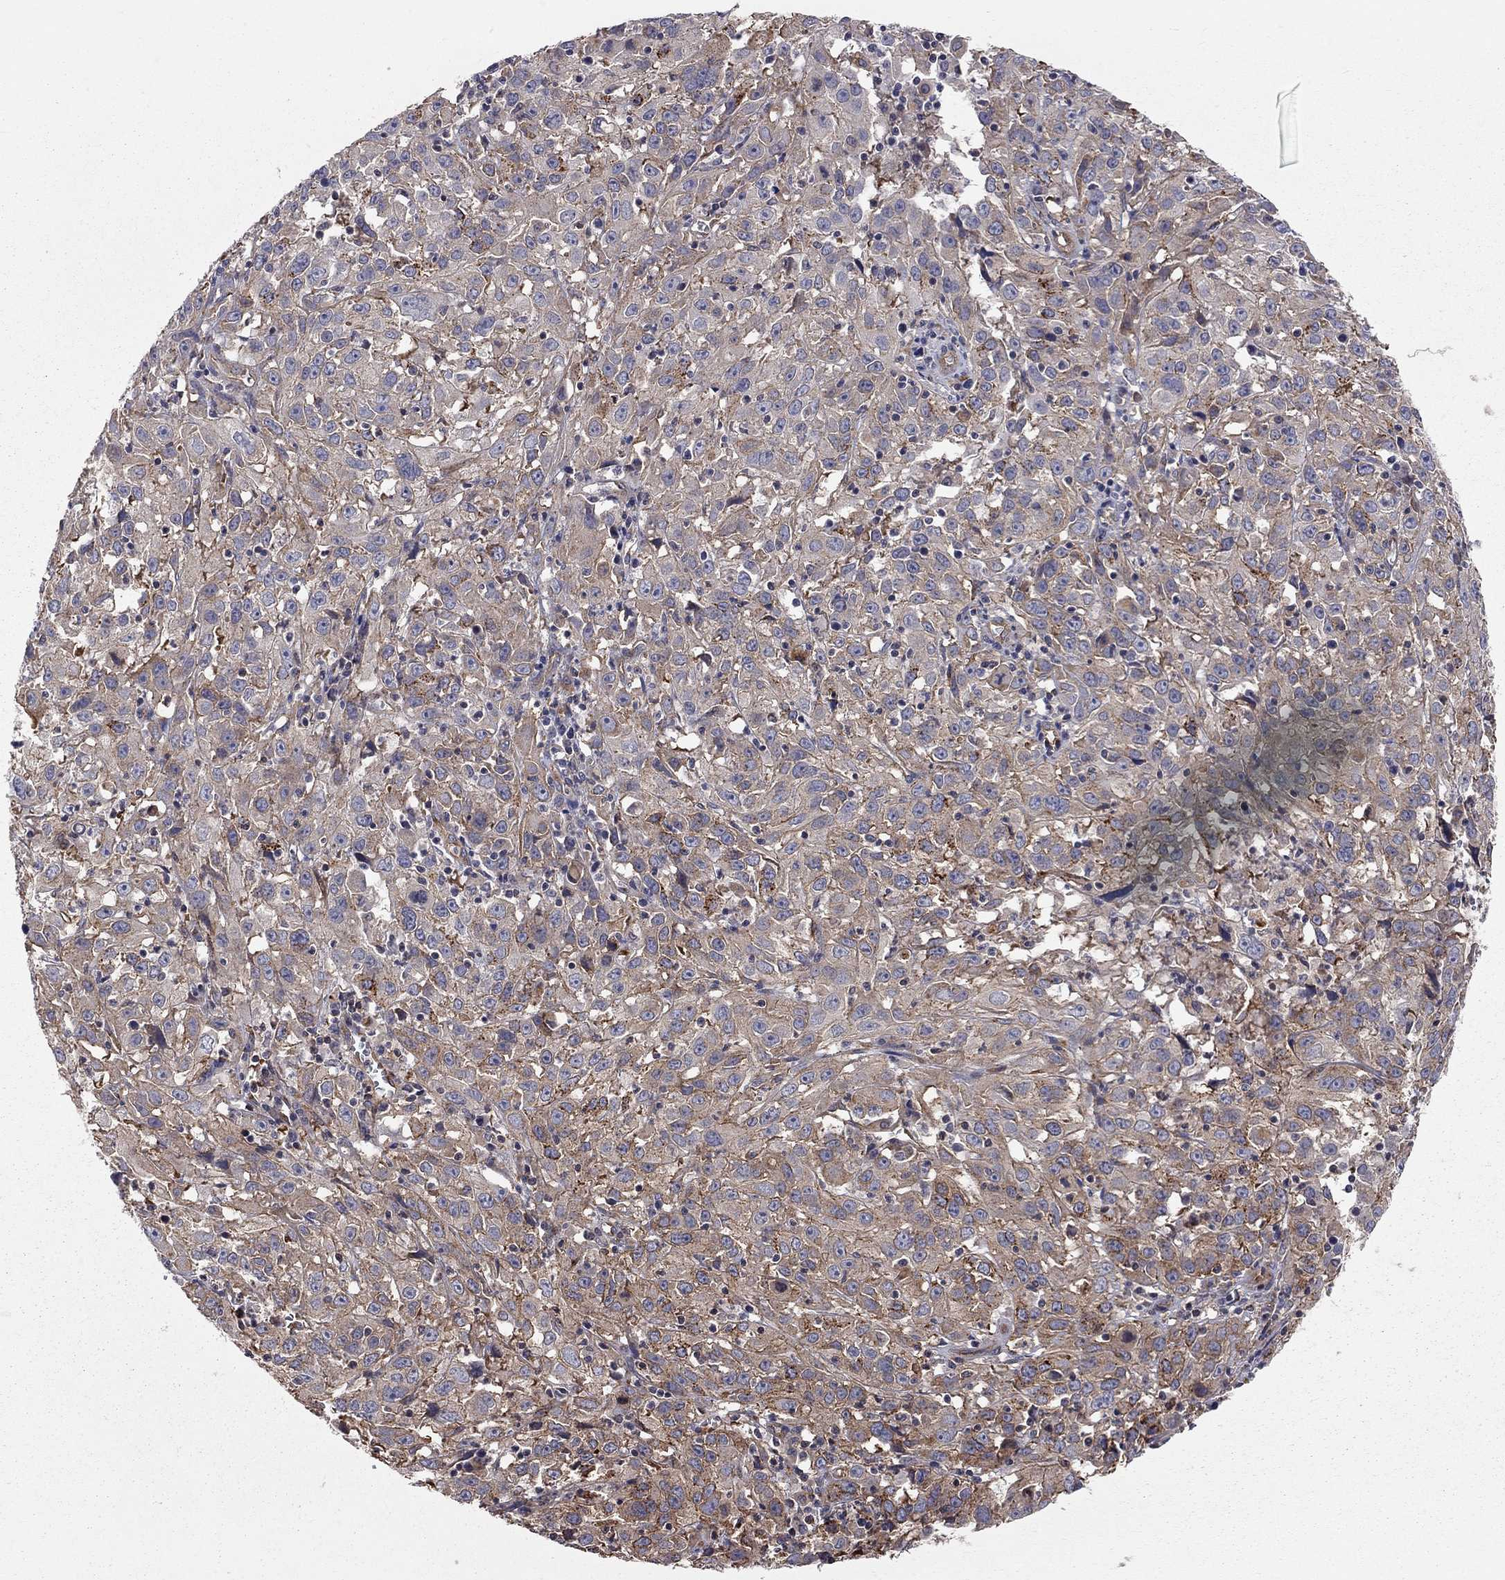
{"staining": {"intensity": "strong", "quantity": ">75%", "location": "cytoplasmic/membranous"}, "tissue": "cervical cancer", "cell_type": "Tumor cells", "image_type": "cancer", "snomed": [{"axis": "morphology", "description": "Squamous cell carcinoma, NOS"}, {"axis": "topography", "description": "Cervix"}], "caption": "Squamous cell carcinoma (cervical) was stained to show a protein in brown. There is high levels of strong cytoplasmic/membranous positivity in approximately >75% of tumor cells.", "gene": "RASEF", "patient": {"sex": "female", "age": 32}}